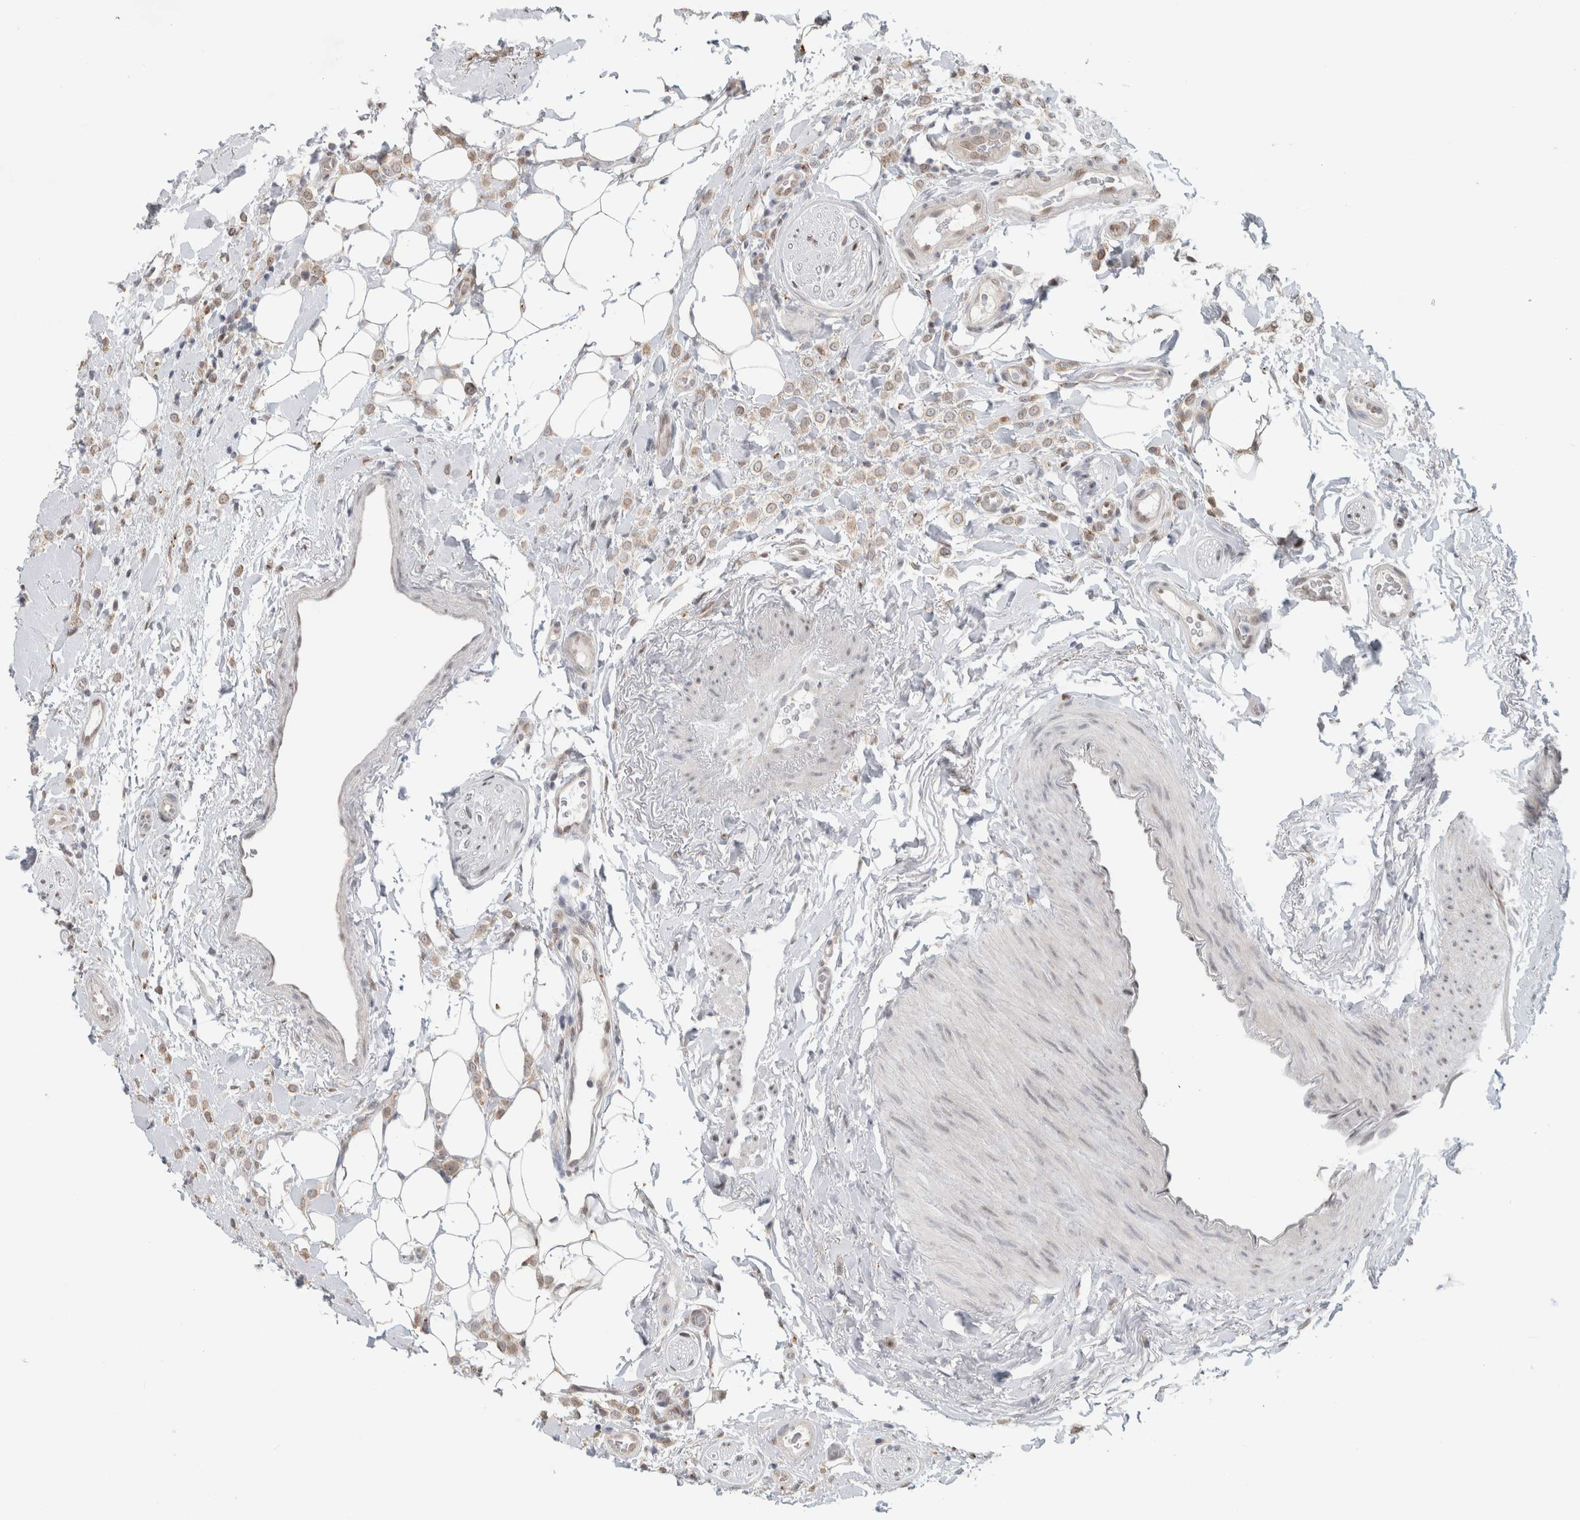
{"staining": {"intensity": "weak", "quantity": ">75%", "location": "cytoplasmic/membranous"}, "tissue": "breast cancer", "cell_type": "Tumor cells", "image_type": "cancer", "snomed": [{"axis": "morphology", "description": "Normal tissue, NOS"}, {"axis": "morphology", "description": "Lobular carcinoma"}, {"axis": "topography", "description": "Breast"}], "caption": "Human breast cancer stained with a brown dye demonstrates weak cytoplasmic/membranous positive expression in approximately >75% of tumor cells.", "gene": "NAB2", "patient": {"sex": "female", "age": 50}}